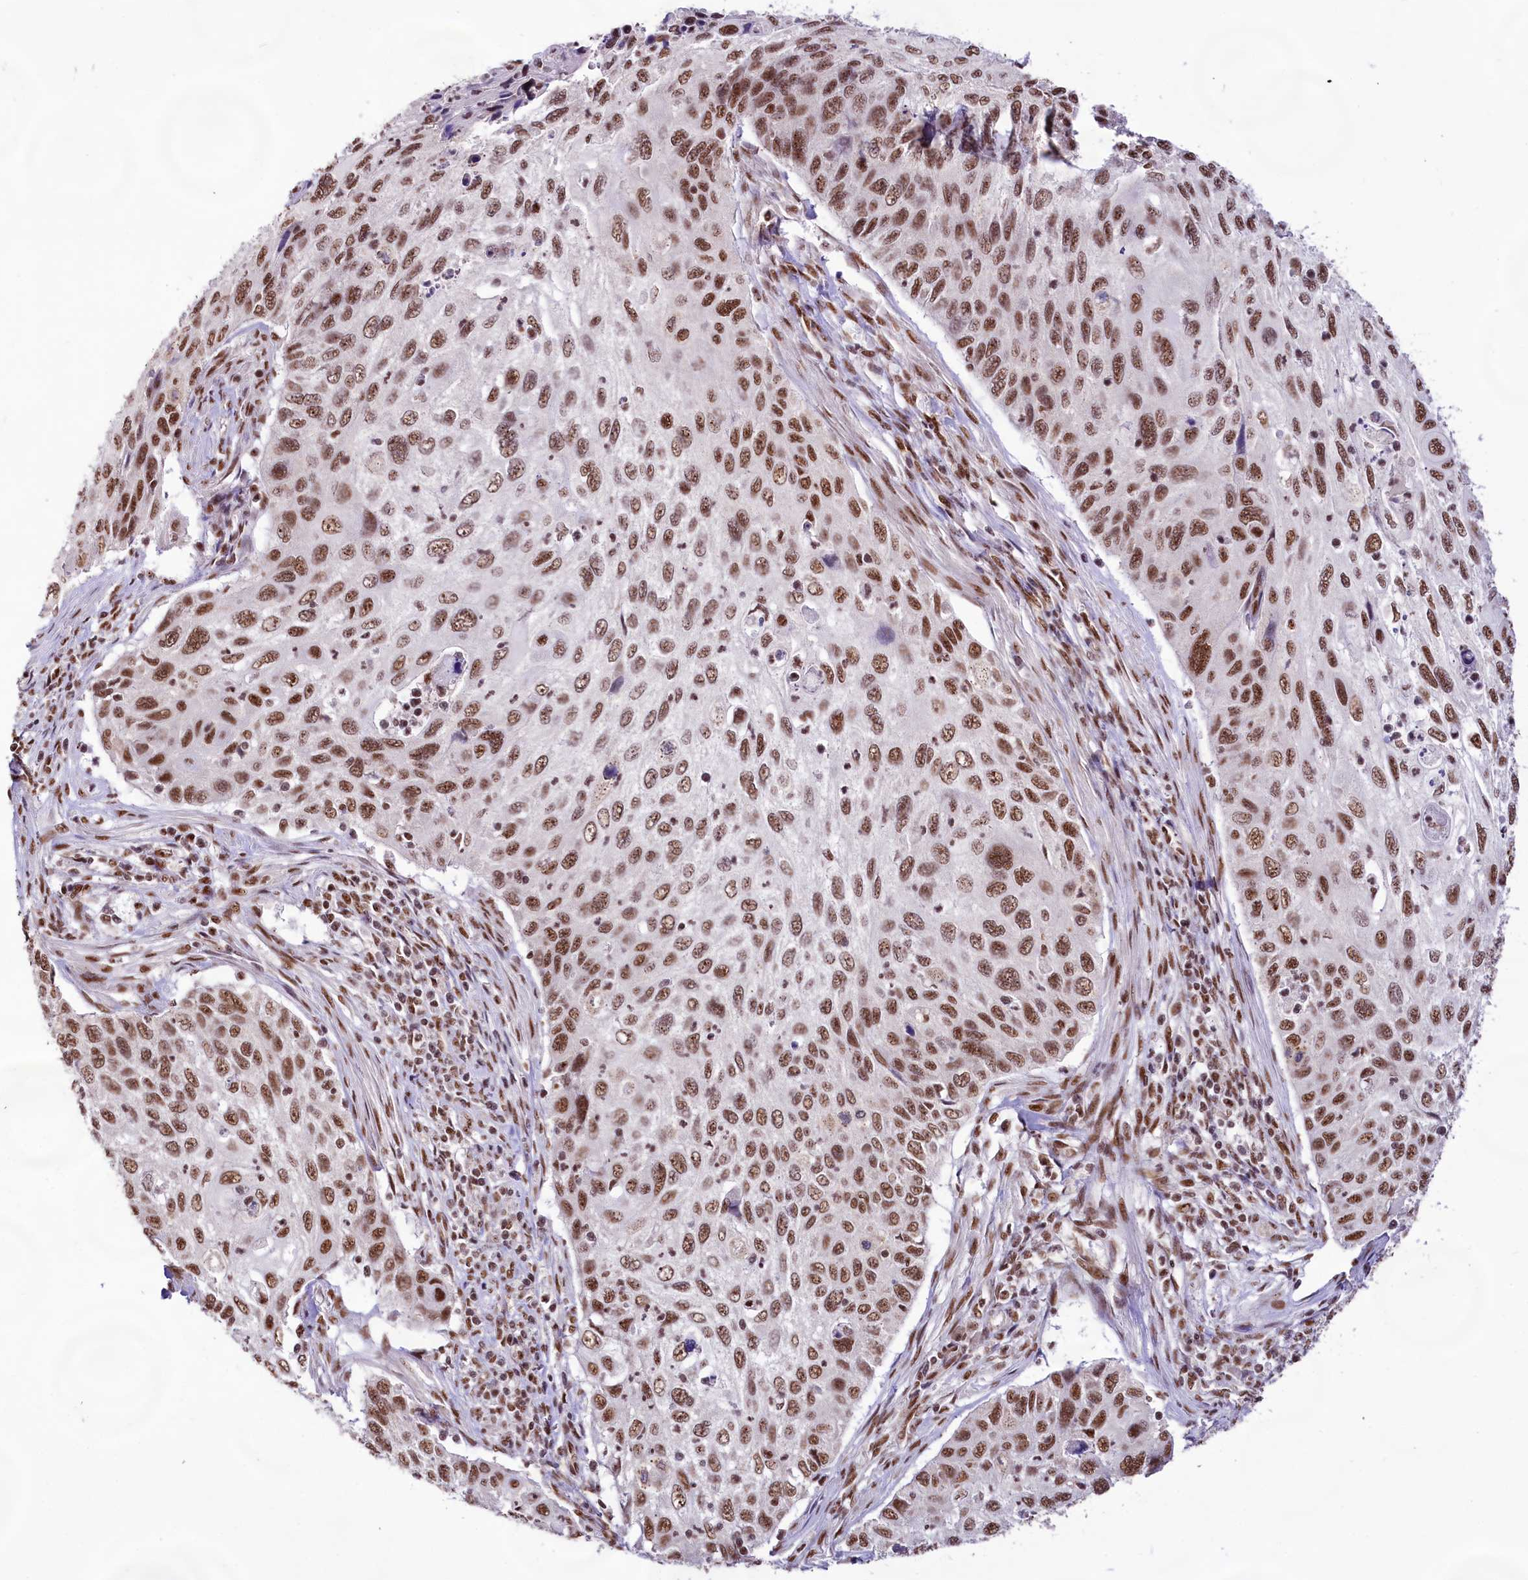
{"staining": {"intensity": "moderate", "quantity": ">75%", "location": "nuclear"}, "tissue": "cervical cancer", "cell_type": "Tumor cells", "image_type": "cancer", "snomed": [{"axis": "morphology", "description": "Squamous cell carcinoma, NOS"}, {"axis": "topography", "description": "Cervix"}], "caption": "The photomicrograph exhibits immunohistochemical staining of cervical squamous cell carcinoma. There is moderate nuclear expression is seen in about >75% of tumor cells. The staining was performed using DAB, with brown indicating positive protein expression. Nuclei are stained blue with hematoxylin.", "gene": "HIRA", "patient": {"sex": "female", "age": 70}}